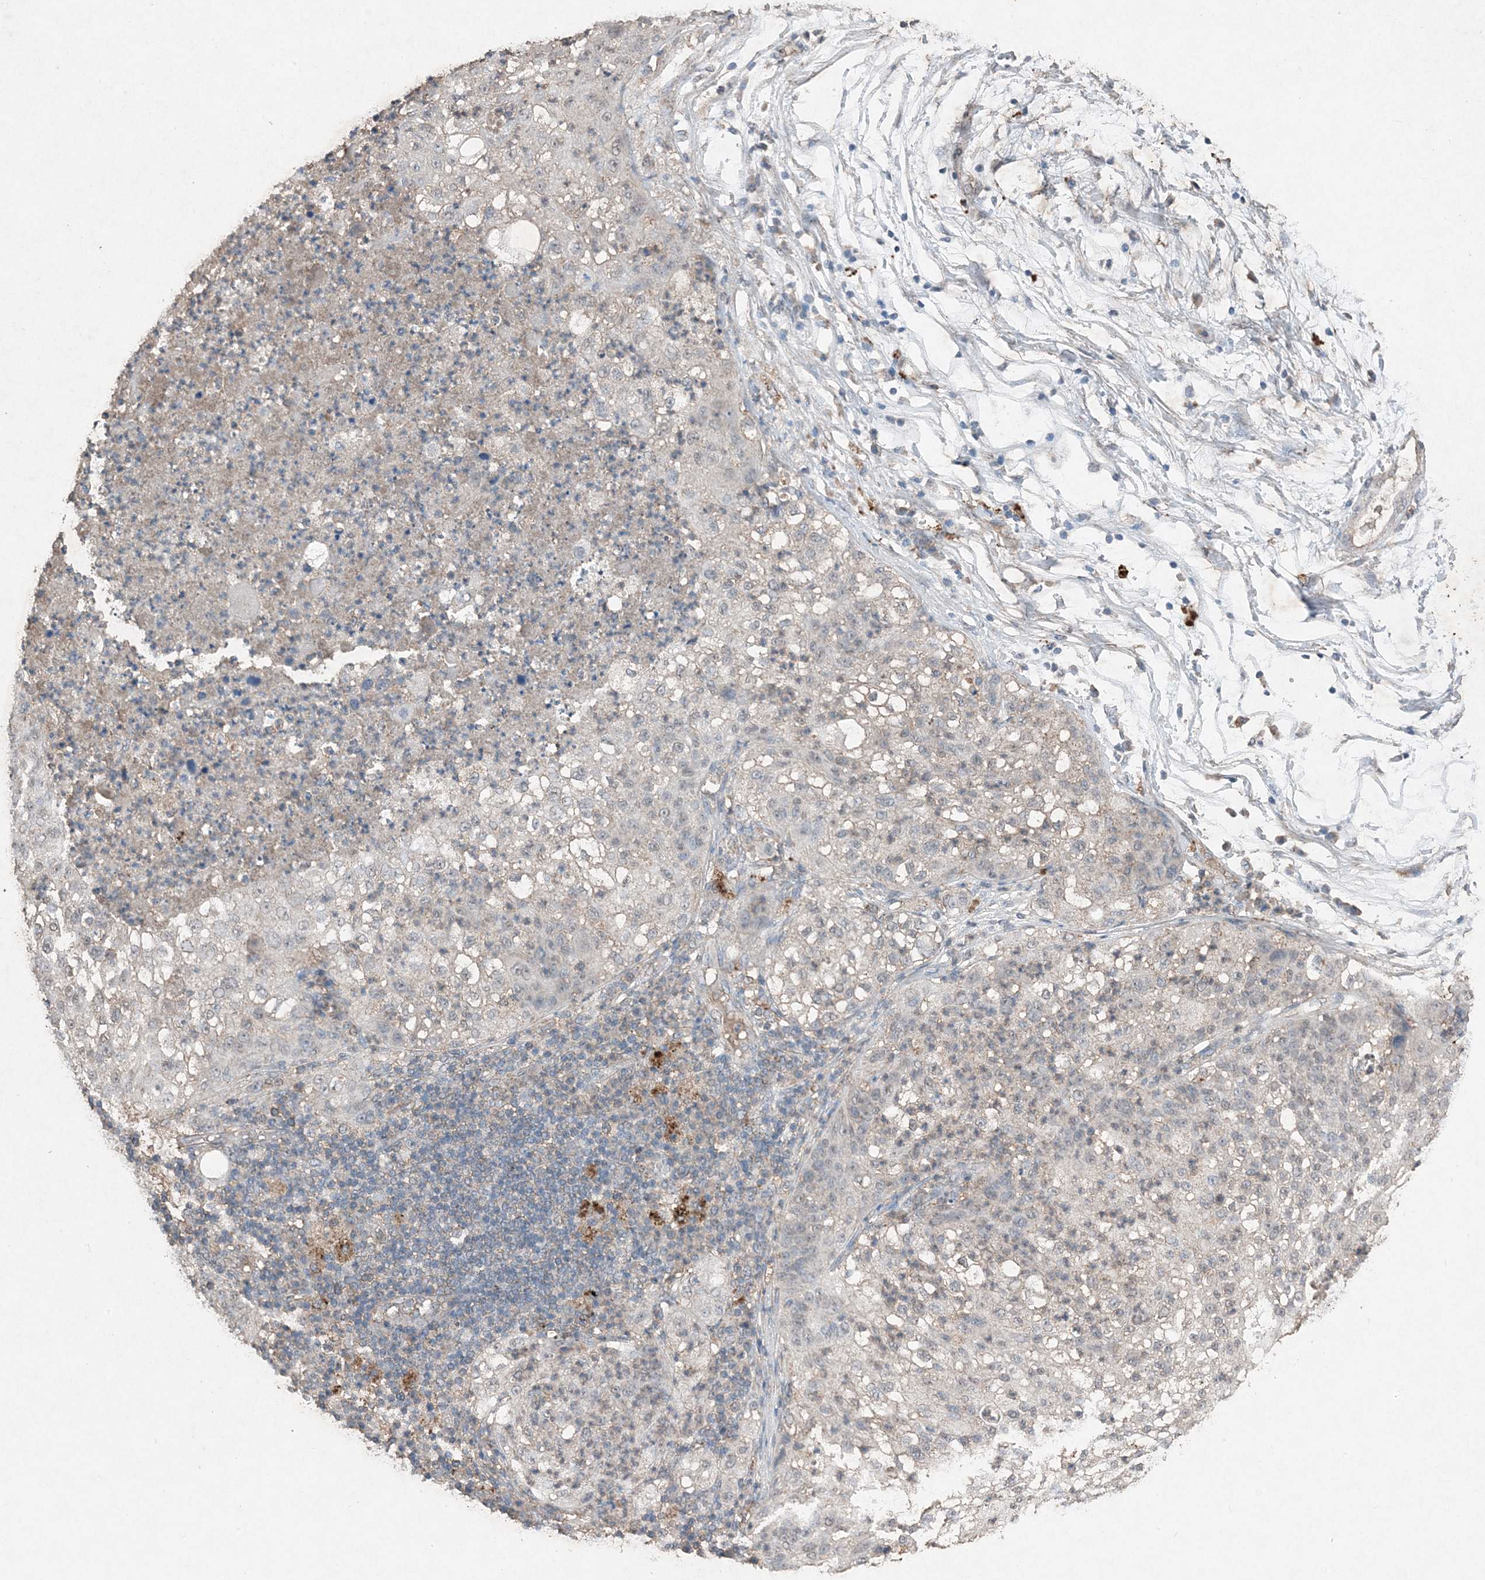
{"staining": {"intensity": "negative", "quantity": "none", "location": "none"}, "tissue": "lung cancer", "cell_type": "Tumor cells", "image_type": "cancer", "snomed": [{"axis": "morphology", "description": "Inflammation, NOS"}, {"axis": "morphology", "description": "Squamous cell carcinoma, NOS"}, {"axis": "topography", "description": "Lymph node"}, {"axis": "topography", "description": "Soft tissue"}, {"axis": "topography", "description": "Lung"}], "caption": "The image shows no staining of tumor cells in lung cancer.", "gene": "FCN3", "patient": {"sex": "male", "age": 66}}